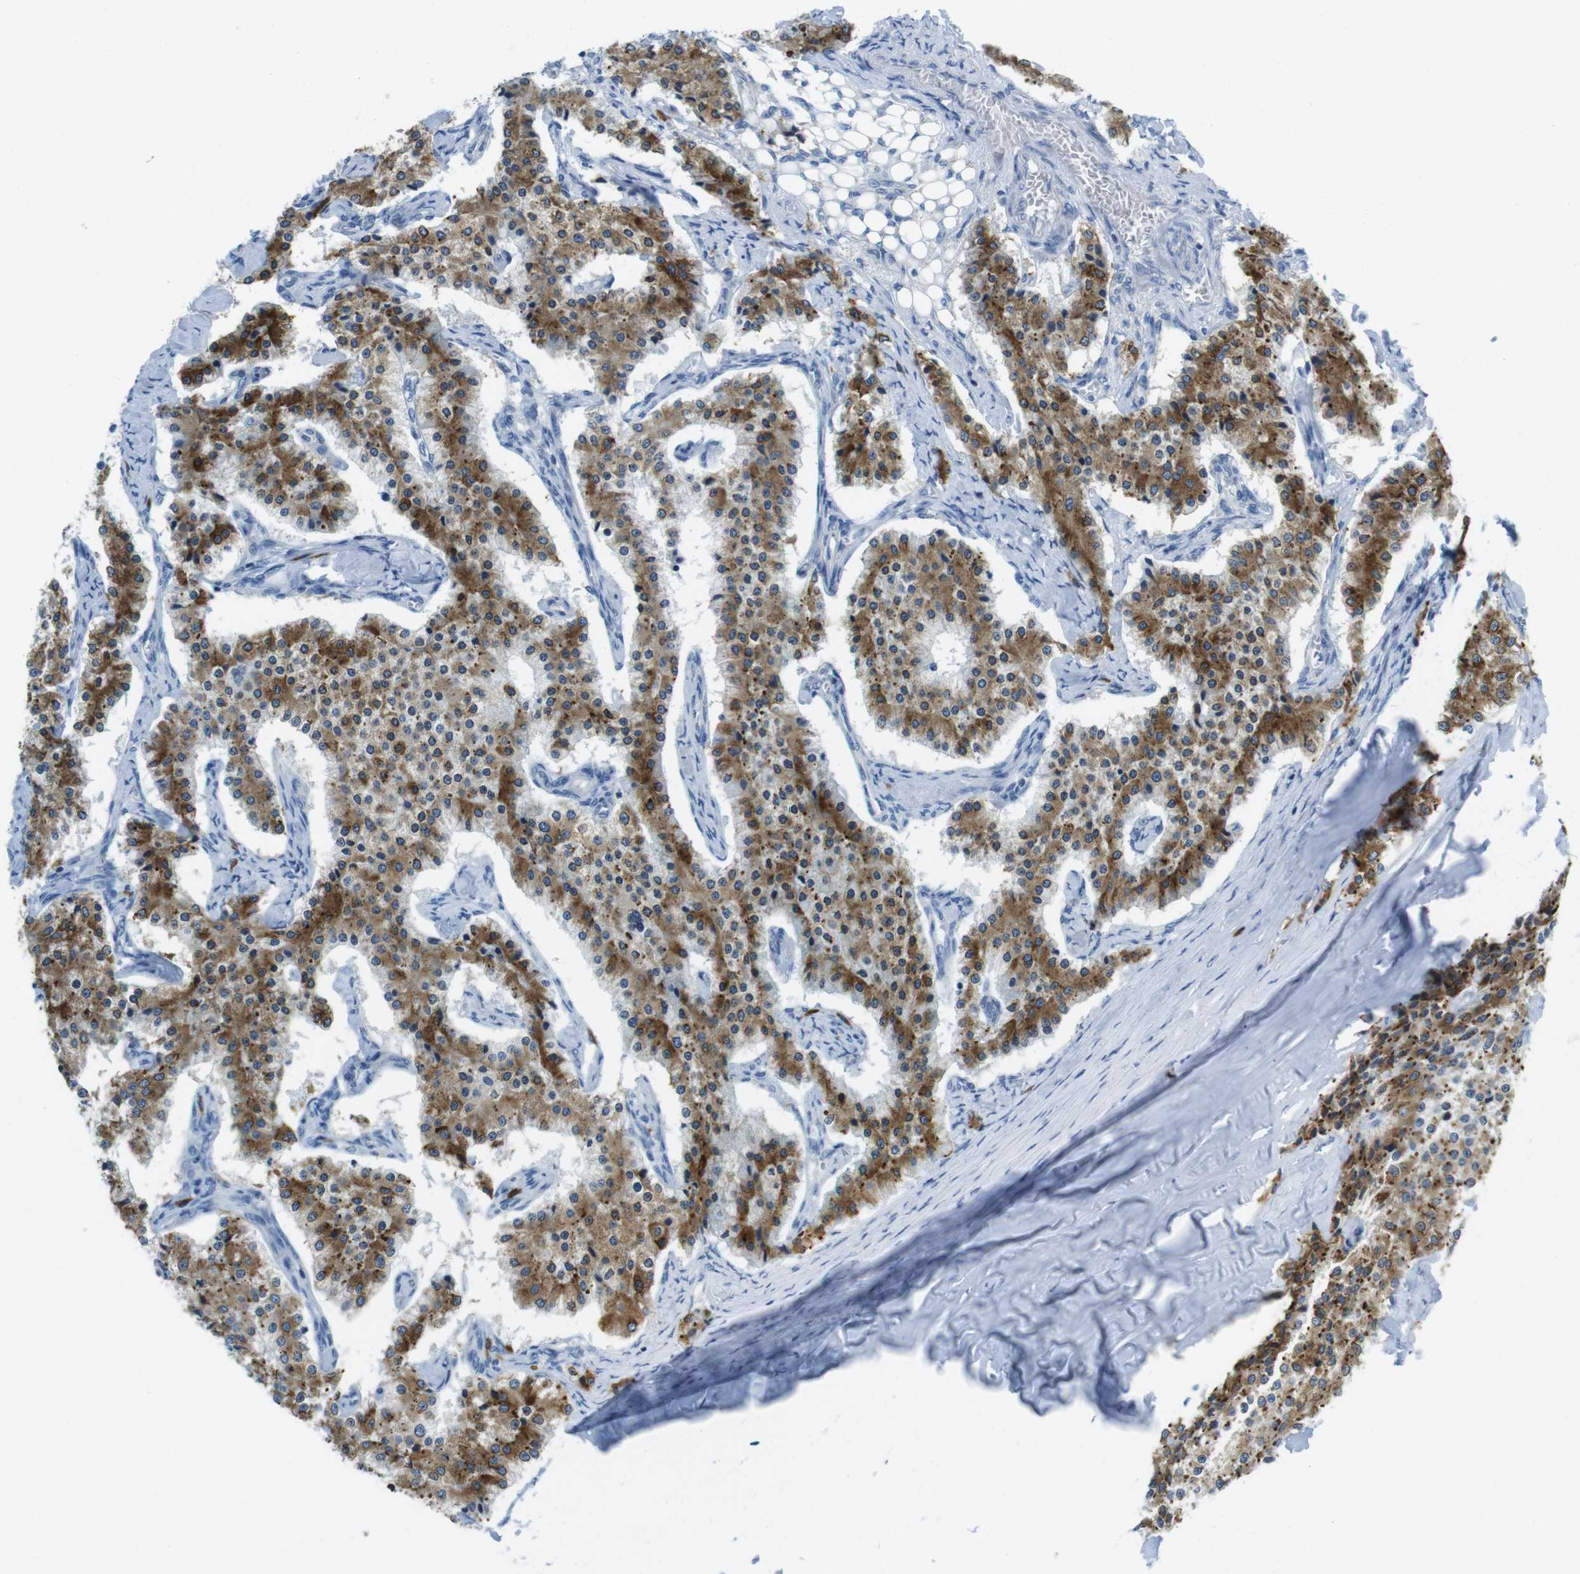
{"staining": {"intensity": "moderate", "quantity": ">75%", "location": "cytoplasmic/membranous"}, "tissue": "carcinoid", "cell_type": "Tumor cells", "image_type": "cancer", "snomed": [{"axis": "morphology", "description": "Carcinoid, malignant, NOS"}, {"axis": "topography", "description": "Colon"}], "caption": "IHC of human carcinoid (malignant) reveals medium levels of moderate cytoplasmic/membranous staining in about >75% of tumor cells. (IHC, brightfield microscopy, high magnification).", "gene": "CLPTM1L", "patient": {"sex": "female", "age": 52}}